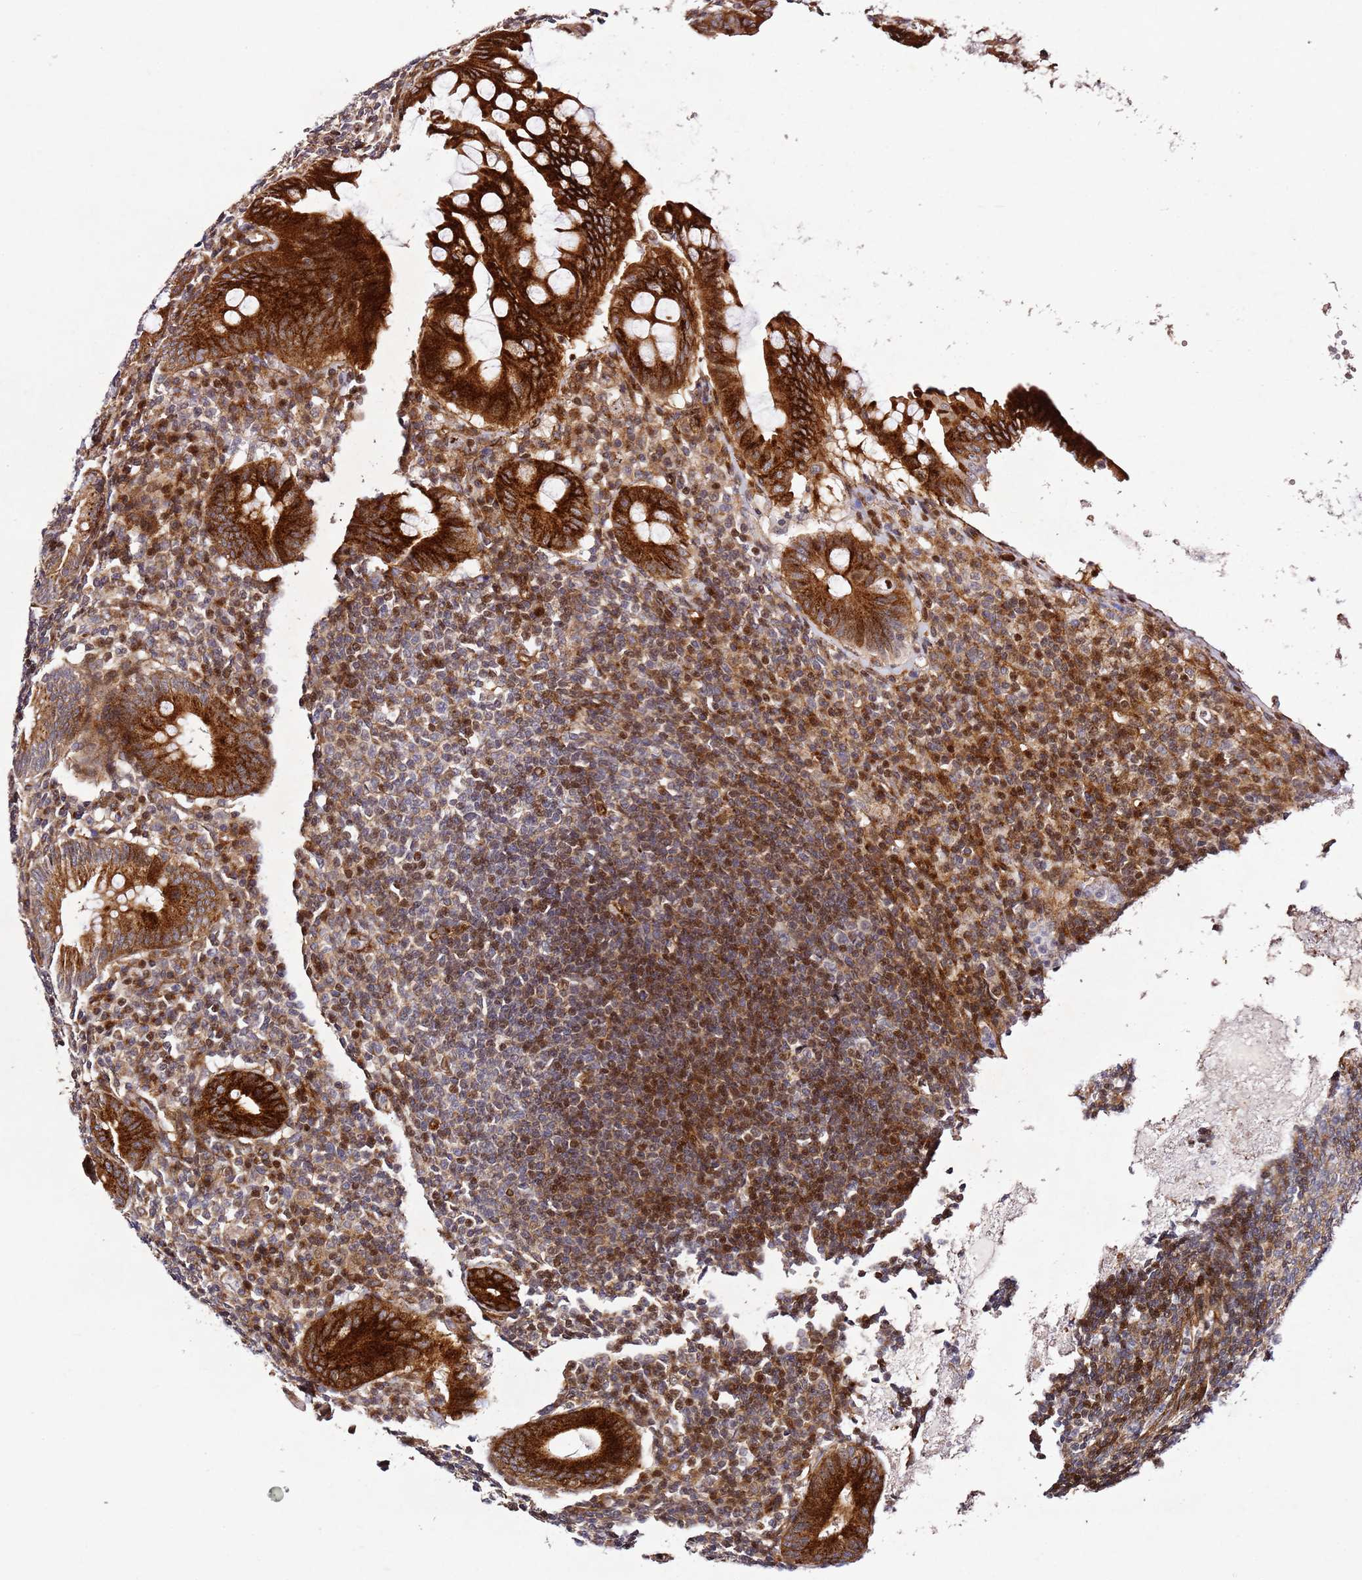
{"staining": {"intensity": "strong", "quantity": ">75%", "location": "cytoplasmic/membranous"}, "tissue": "appendix", "cell_type": "Glandular cells", "image_type": "normal", "snomed": [{"axis": "morphology", "description": "Normal tissue, NOS"}, {"axis": "topography", "description": "Appendix"}], "caption": "Protein analysis of unremarkable appendix displays strong cytoplasmic/membranous positivity in approximately >75% of glandular cells. The staining was performed using DAB, with brown indicating positive protein expression. Nuclei are stained blue with hematoxylin.", "gene": "ZNF296", "patient": {"sex": "female", "age": 54}}